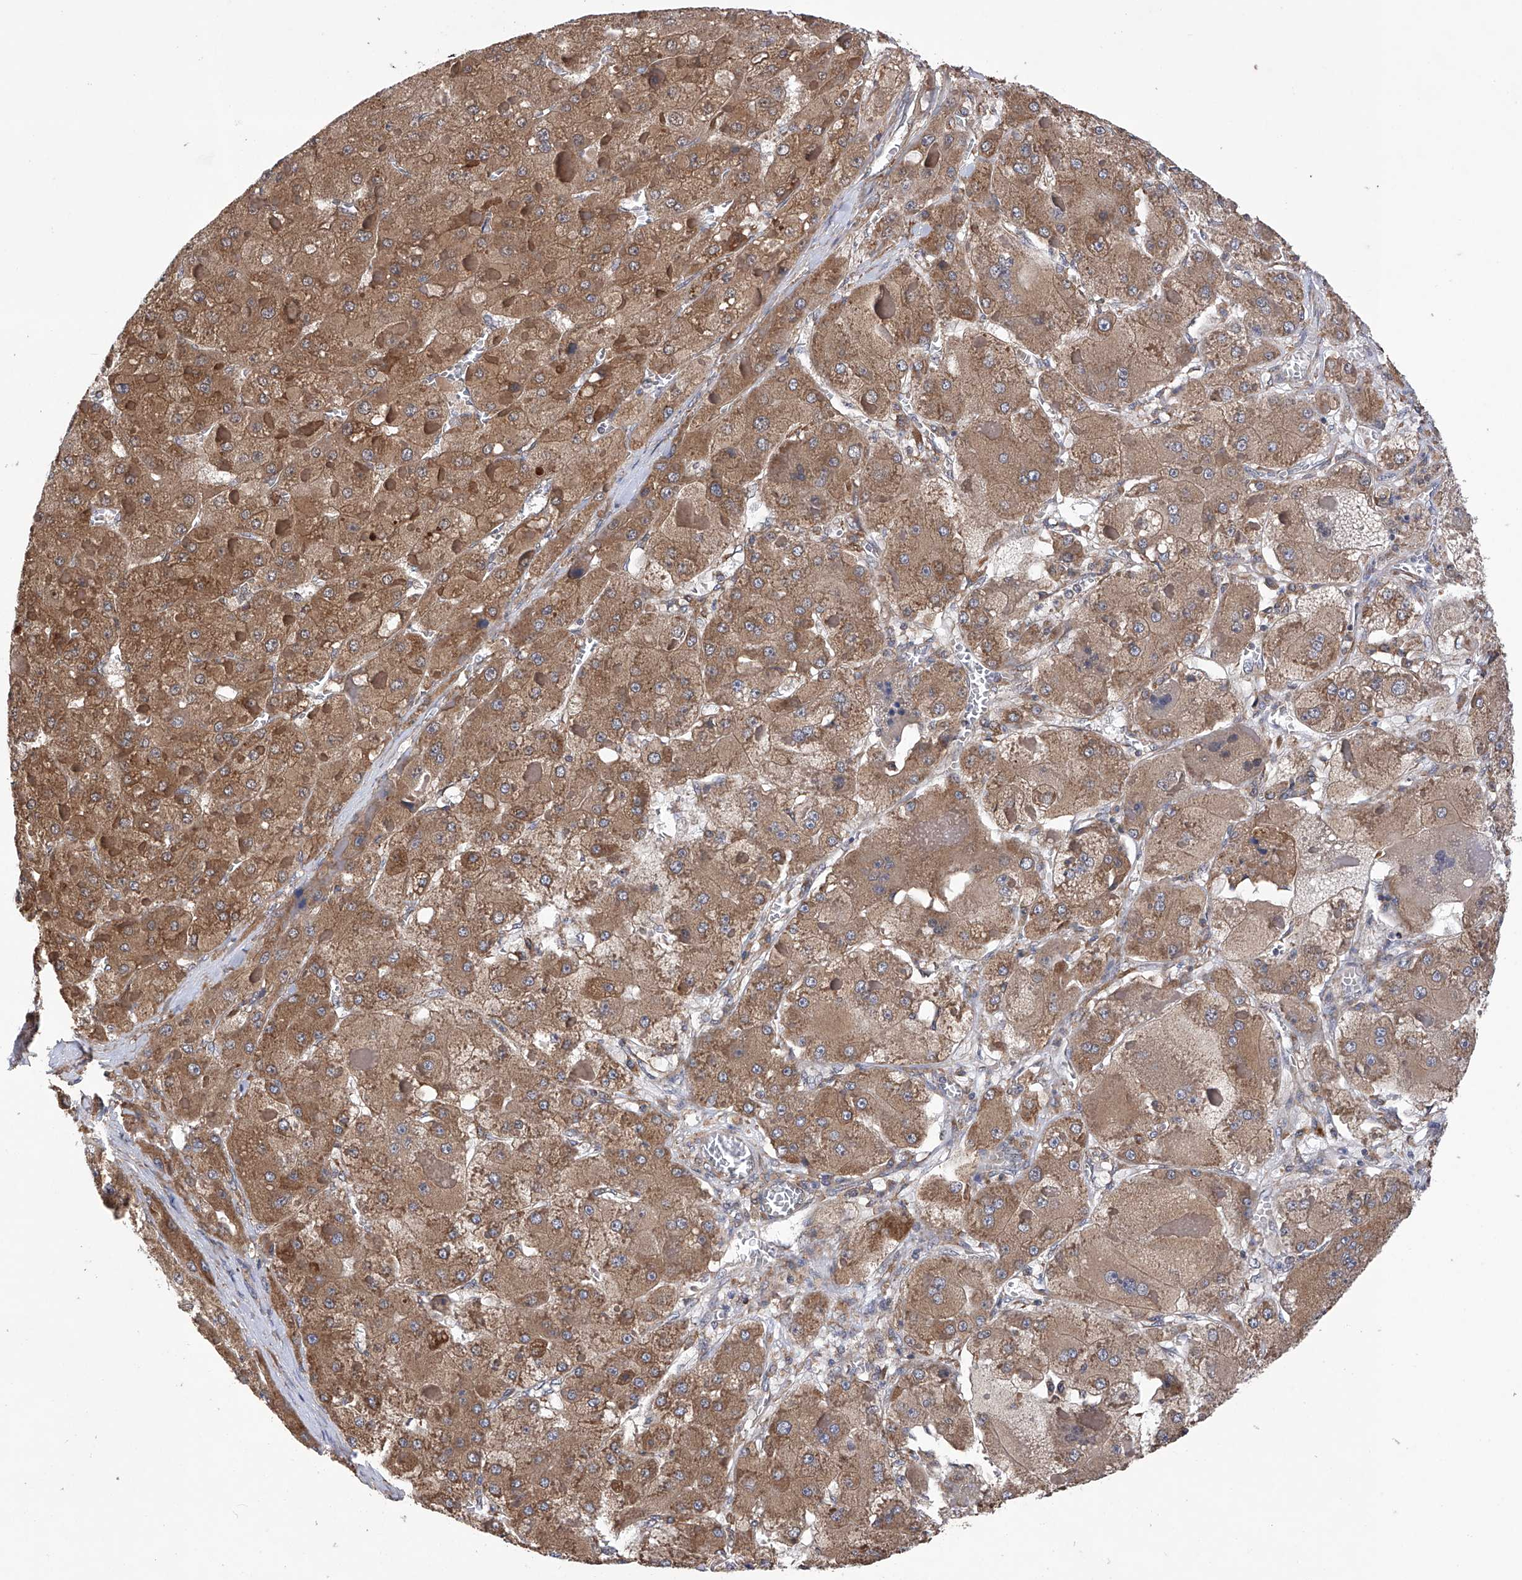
{"staining": {"intensity": "moderate", "quantity": ">75%", "location": "cytoplasmic/membranous"}, "tissue": "liver cancer", "cell_type": "Tumor cells", "image_type": "cancer", "snomed": [{"axis": "morphology", "description": "Carcinoma, Hepatocellular, NOS"}, {"axis": "topography", "description": "Liver"}], "caption": "The image demonstrates staining of liver cancer, revealing moderate cytoplasmic/membranous protein expression (brown color) within tumor cells. The protein of interest is stained brown, and the nuclei are stained in blue (DAB IHC with brightfield microscopy, high magnification).", "gene": "DNAH8", "patient": {"sex": "female", "age": 73}}